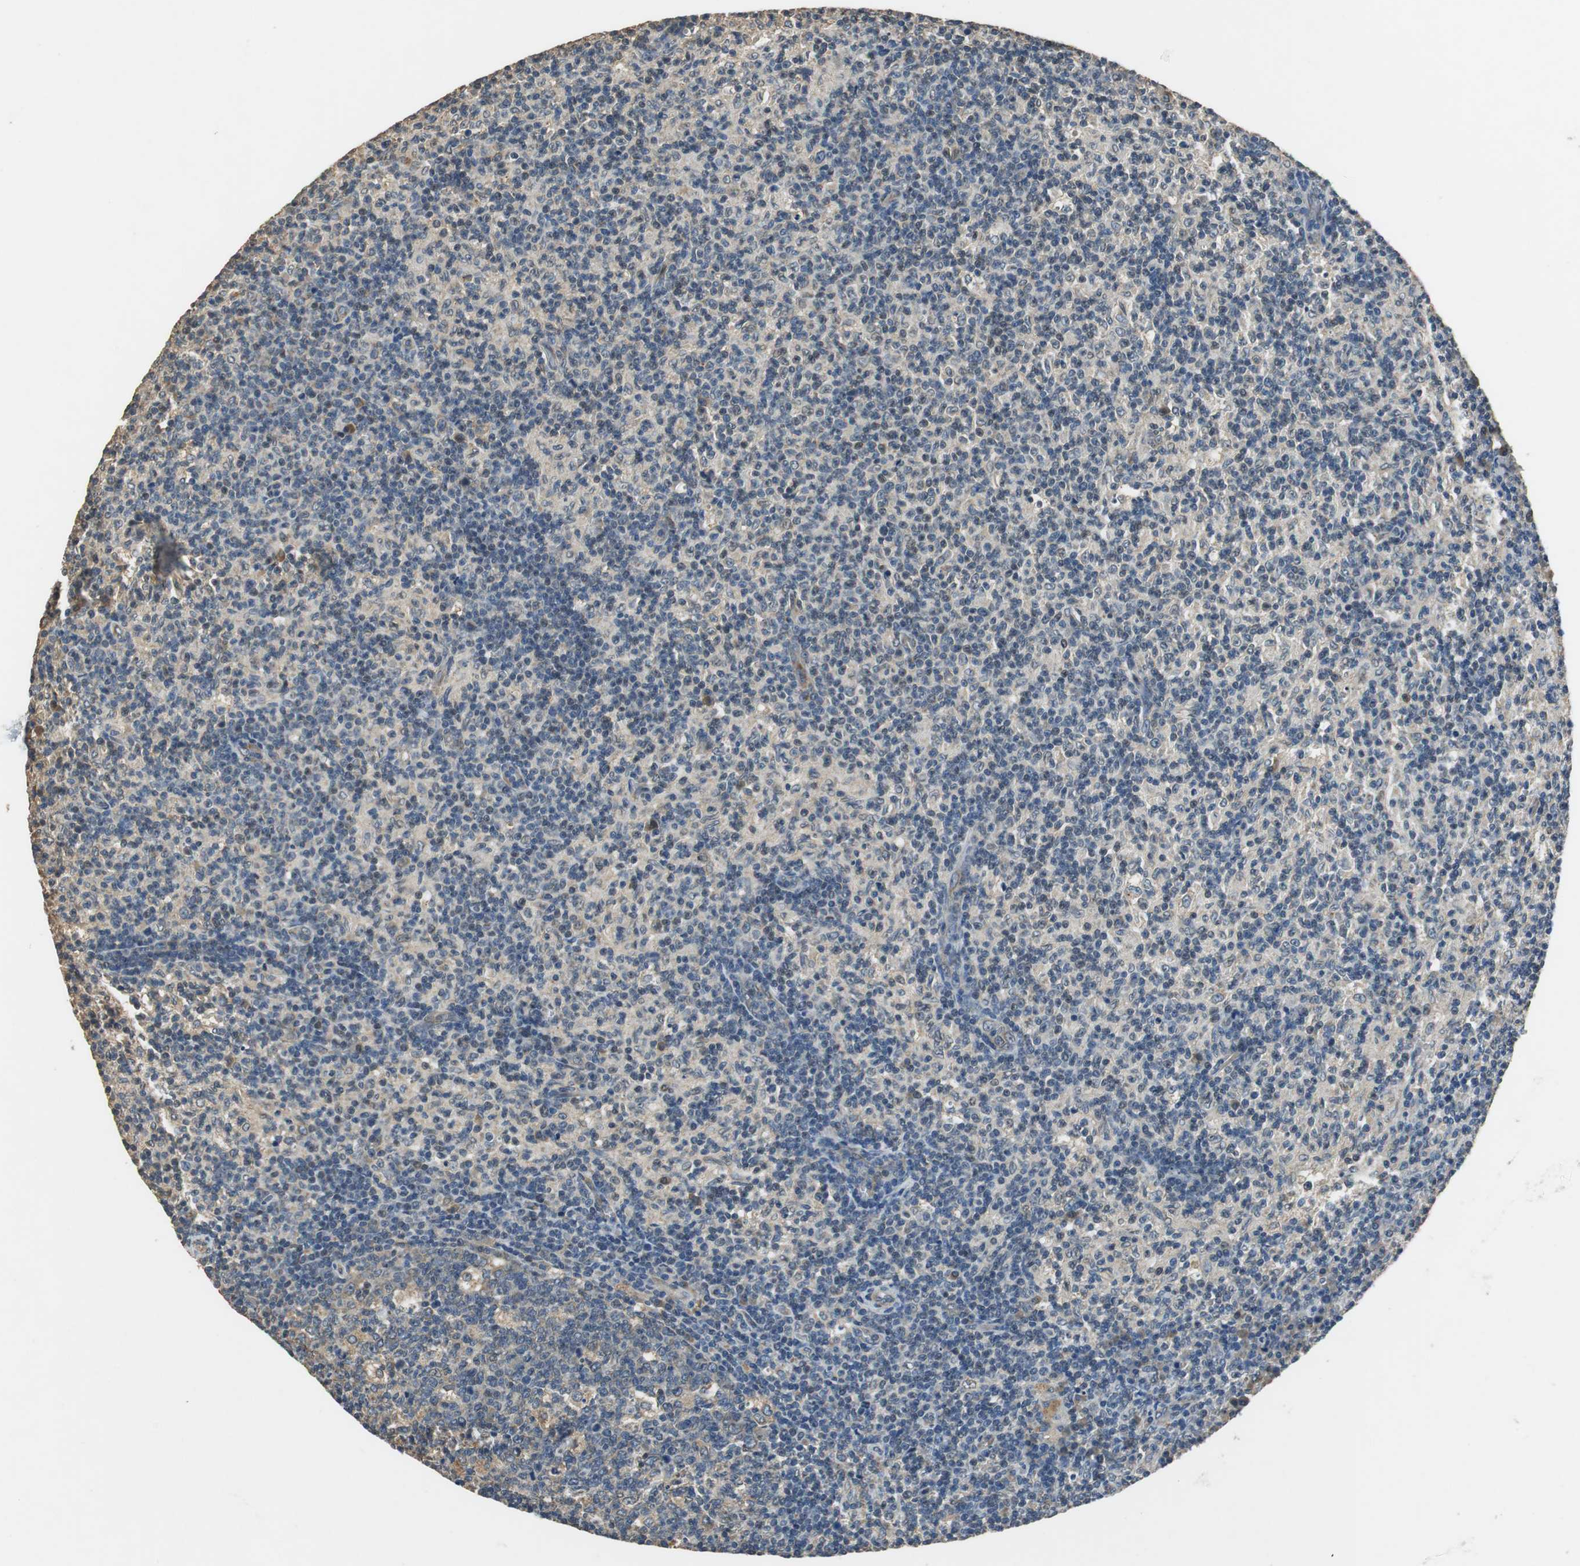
{"staining": {"intensity": "weak", "quantity": "25%-75%", "location": "cytoplasmic/membranous"}, "tissue": "lymph node", "cell_type": "Germinal center cells", "image_type": "normal", "snomed": [{"axis": "morphology", "description": "Normal tissue, NOS"}, {"axis": "morphology", "description": "Inflammation, NOS"}, {"axis": "topography", "description": "Lymph node"}], "caption": "Immunohistochemical staining of normal lymph node exhibits low levels of weak cytoplasmic/membranous expression in about 25%-75% of germinal center cells. (Stains: DAB (3,3'-diaminobenzidine) in brown, nuclei in blue, Microscopy: brightfield microscopy at high magnification).", "gene": "ALDH4A1", "patient": {"sex": "male", "age": 55}}